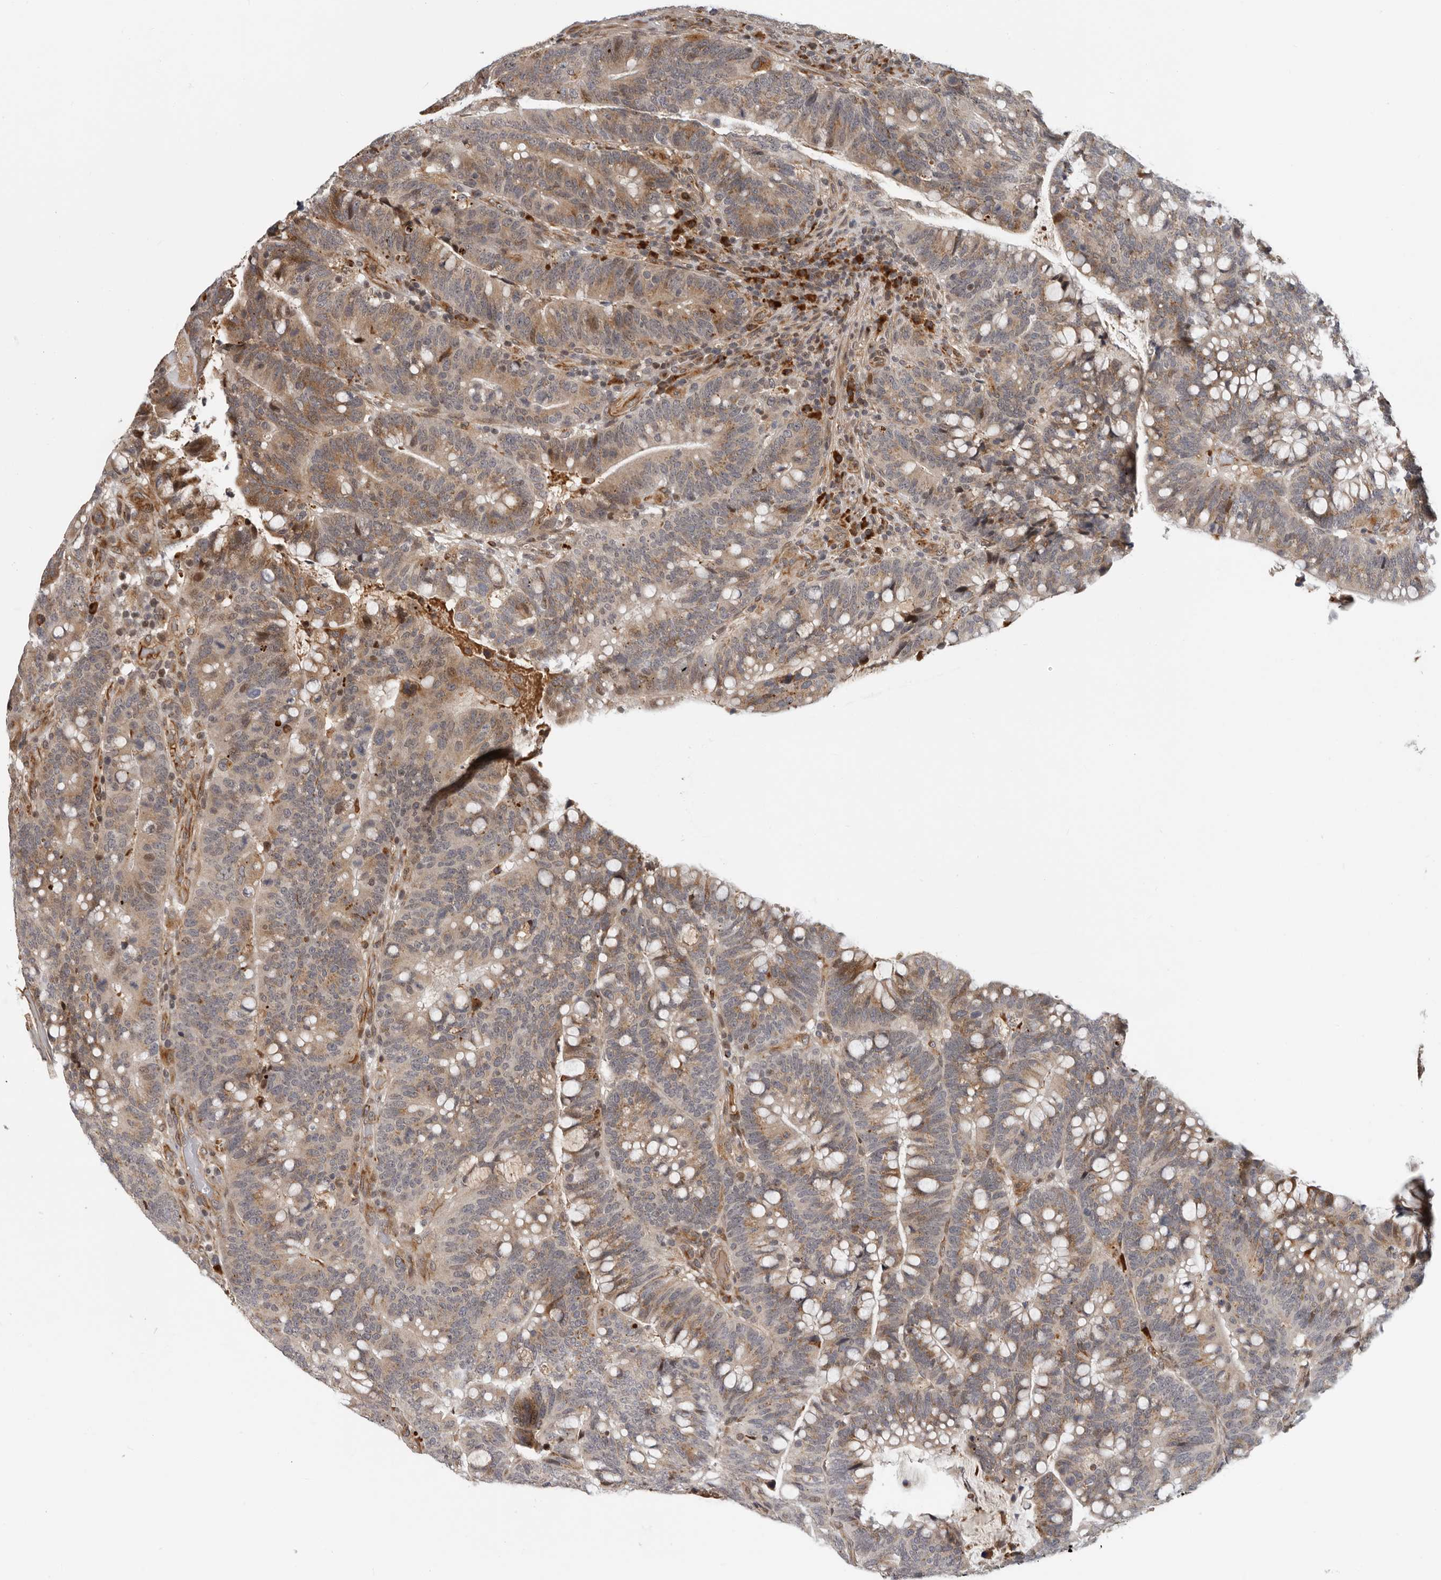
{"staining": {"intensity": "moderate", "quantity": "25%-75%", "location": "cytoplasmic/membranous"}, "tissue": "colorectal cancer", "cell_type": "Tumor cells", "image_type": "cancer", "snomed": [{"axis": "morphology", "description": "Adenocarcinoma, NOS"}, {"axis": "topography", "description": "Colon"}], "caption": "Colorectal cancer (adenocarcinoma) was stained to show a protein in brown. There is medium levels of moderate cytoplasmic/membranous expression in approximately 25%-75% of tumor cells. The staining is performed using DAB brown chromogen to label protein expression. The nuclei are counter-stained blue using hematoxylin.", "gene": "RNF157", "patient": {"sex": "female", "age": 66}}